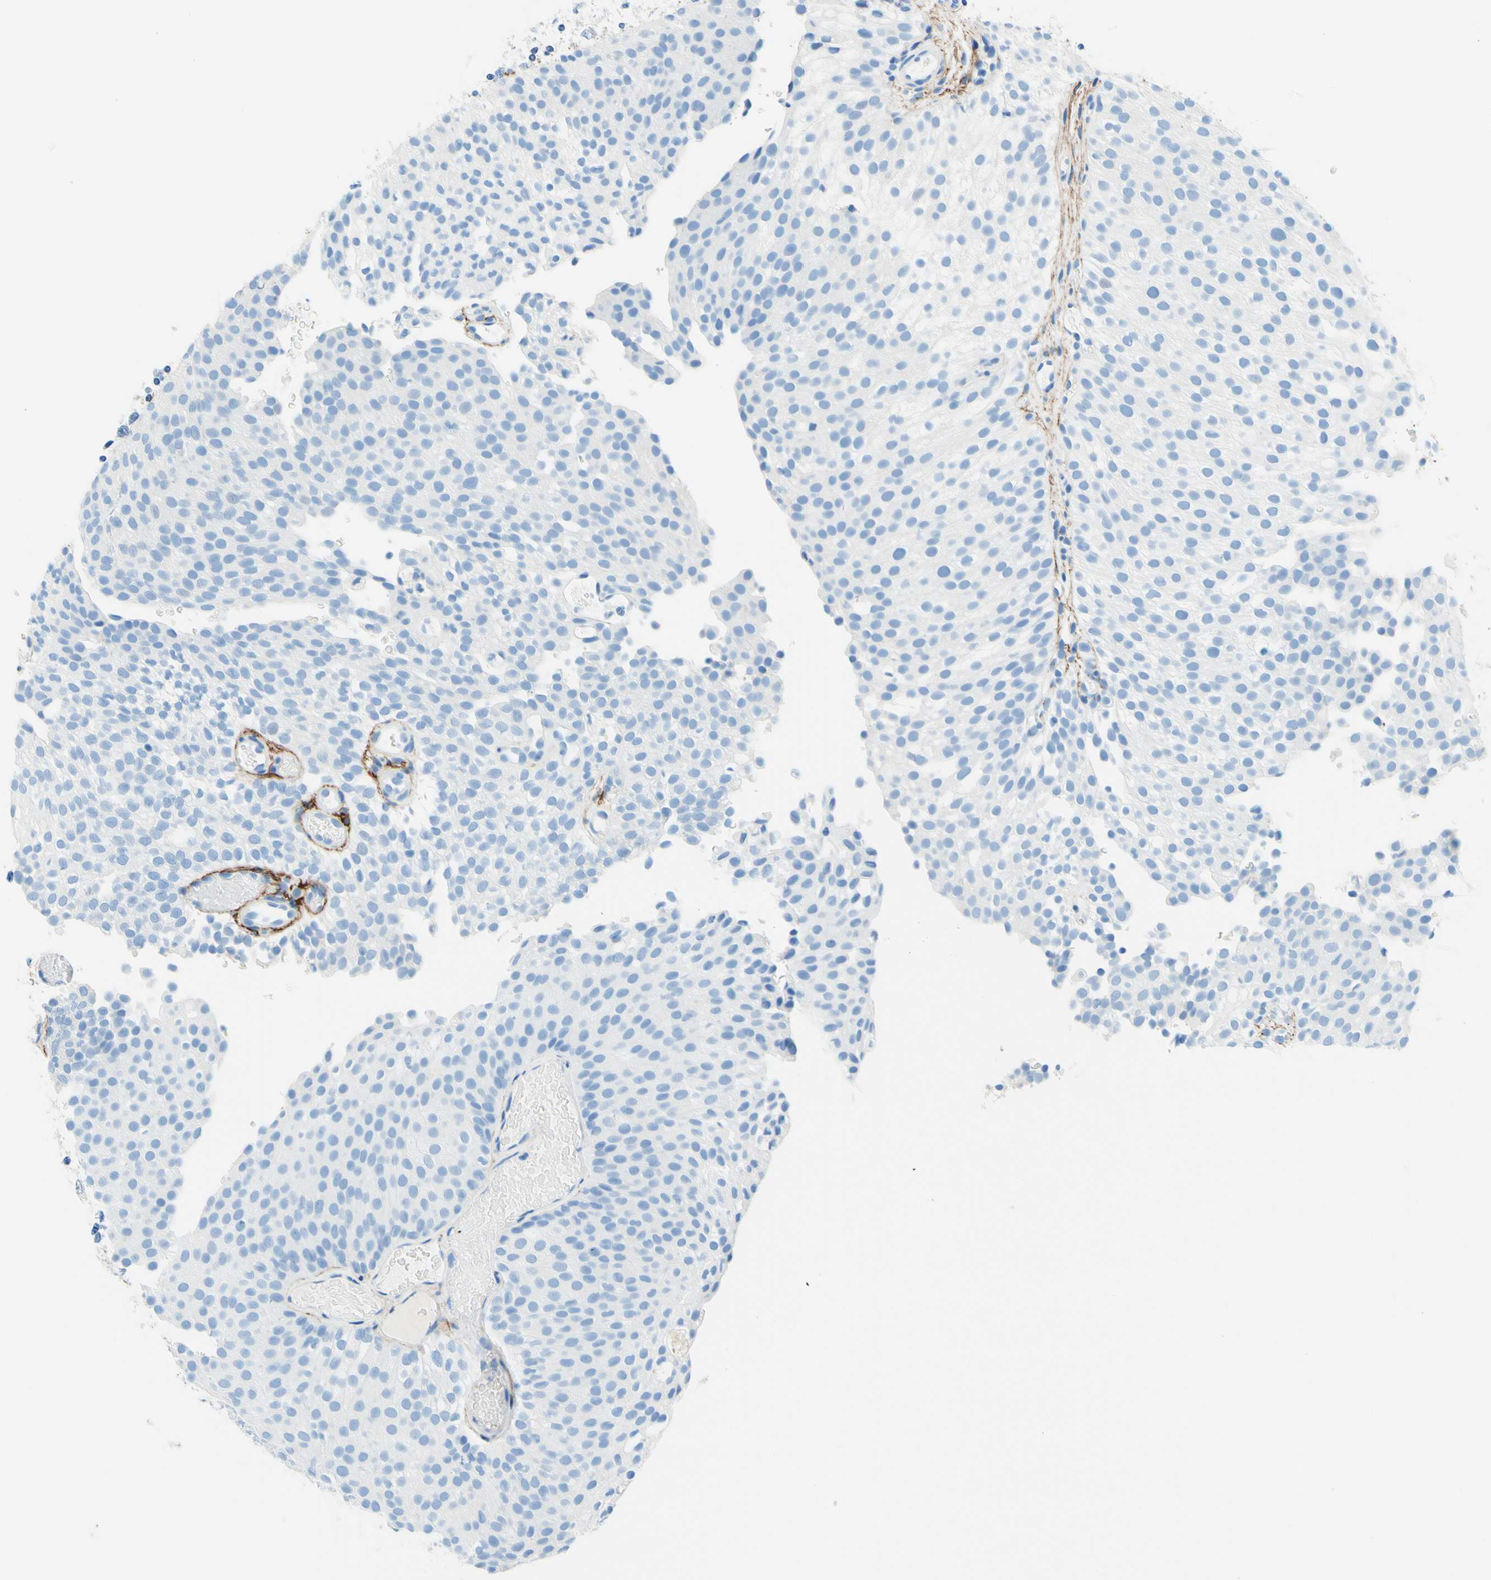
{"staining": {"intensity": "negative", "quantity": "none", "location": "none"}, "tissue": "urothelial cancer", "cell_type": "Tumor cells", "image_type": "cancer", "snomed": [{"axis": "morphology", "description": "Urothelial carcinoma, Low grade"}, {"axis": "topography", "description": "Urinary bladder"}], "caption": "Immunohistochemistry of human low-grade urothelial carcinoma shows no expression in tumor cells.", "gene": "MFAP5", "patient": {"sex": "male", "age": 78}}